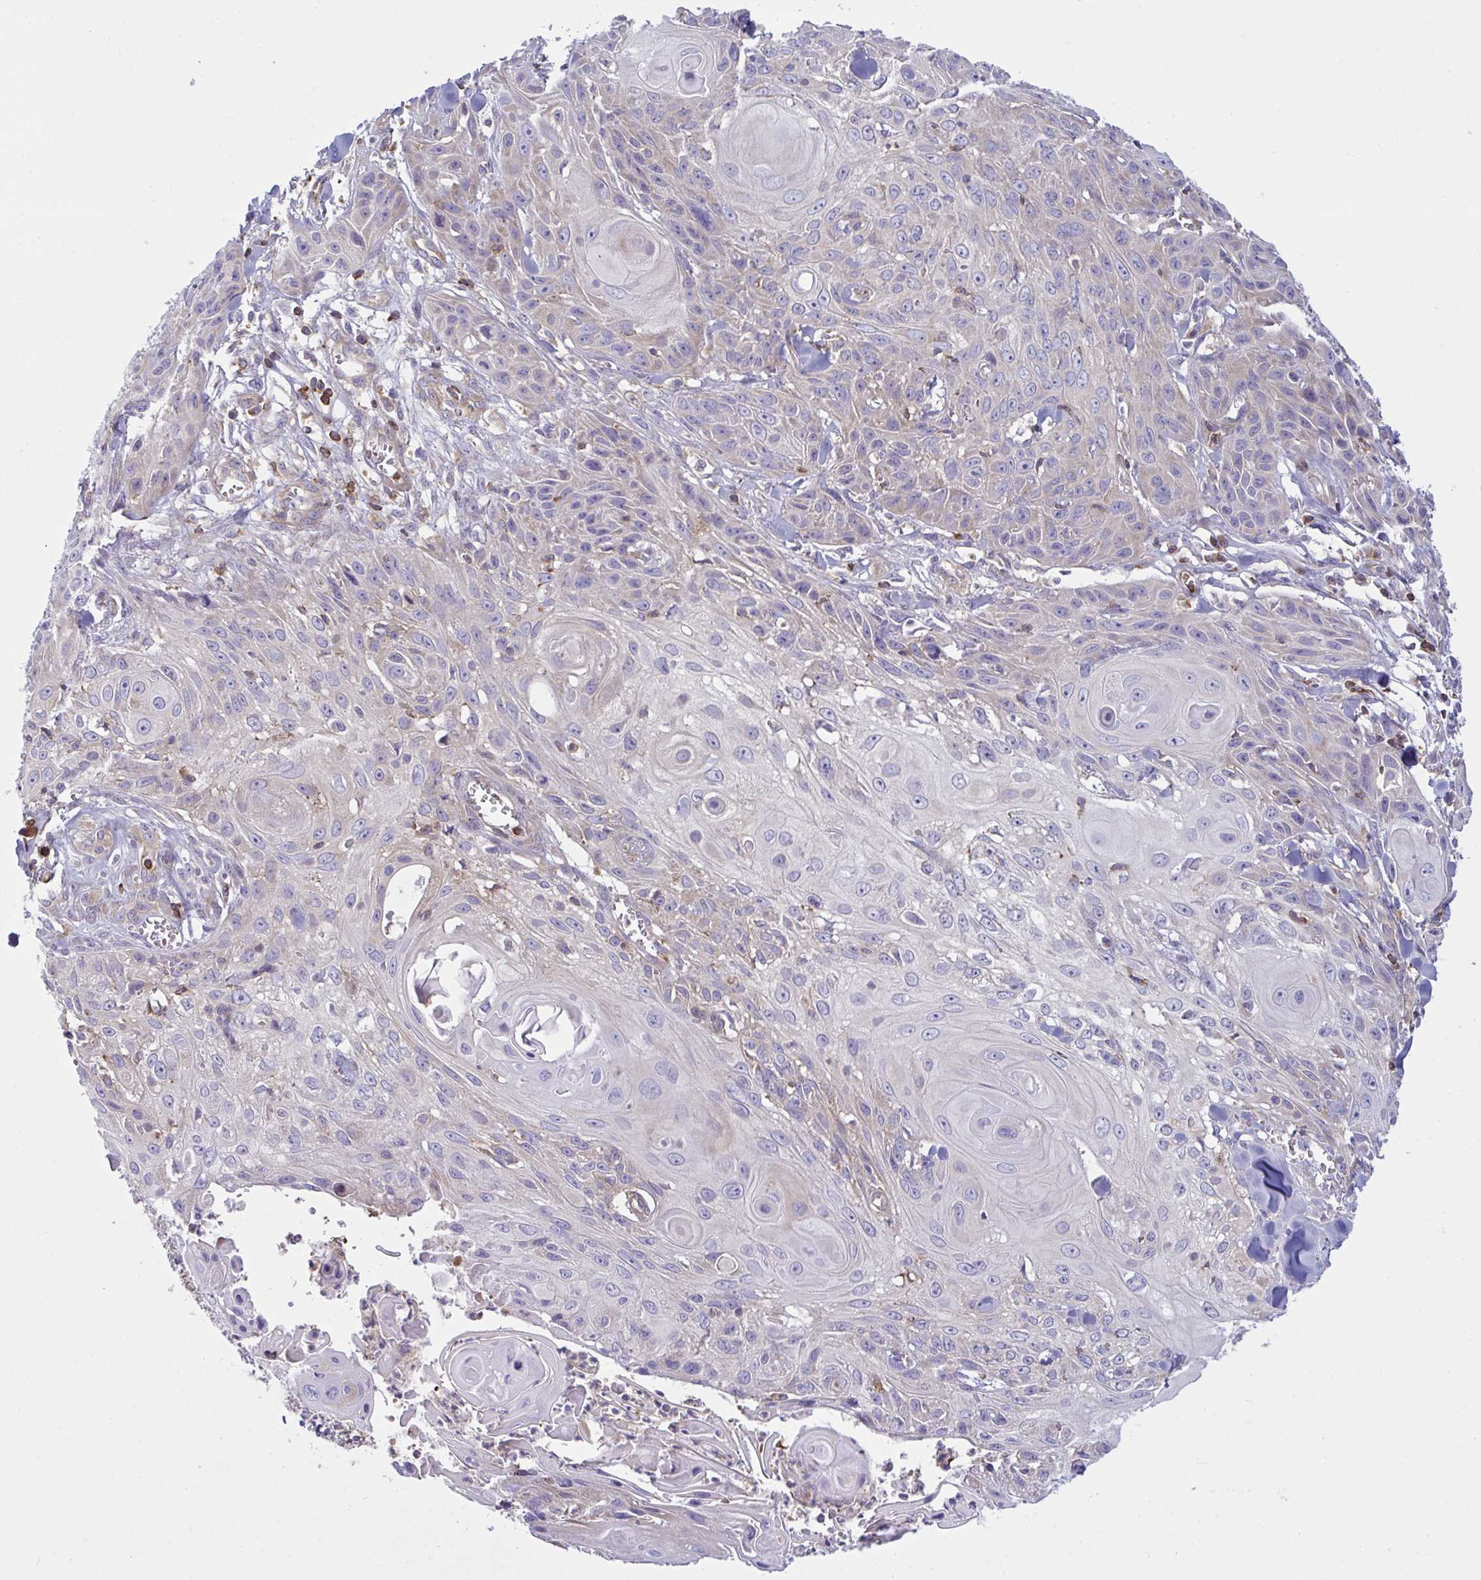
{"staining": {"intensity": "negative", "quantity": "none", "location": "none"}, "tissue": "skin cancer", "cell_type": "Tumor cells", "image_type": "cancer", "snomed": [{"axis": "morphology", "description": "Squamous cell carcinoma, NOS"}, {"axis": "topography", "description": "Skin"}, {"axis": "topography", "description": "Vulva"}], "caption": "DAB immunohistochemical staining of skin cancer displays no significant expression in tumor cells.", "gene": "TSC22D3", "patient": {"sex": "female", "age": 83}}